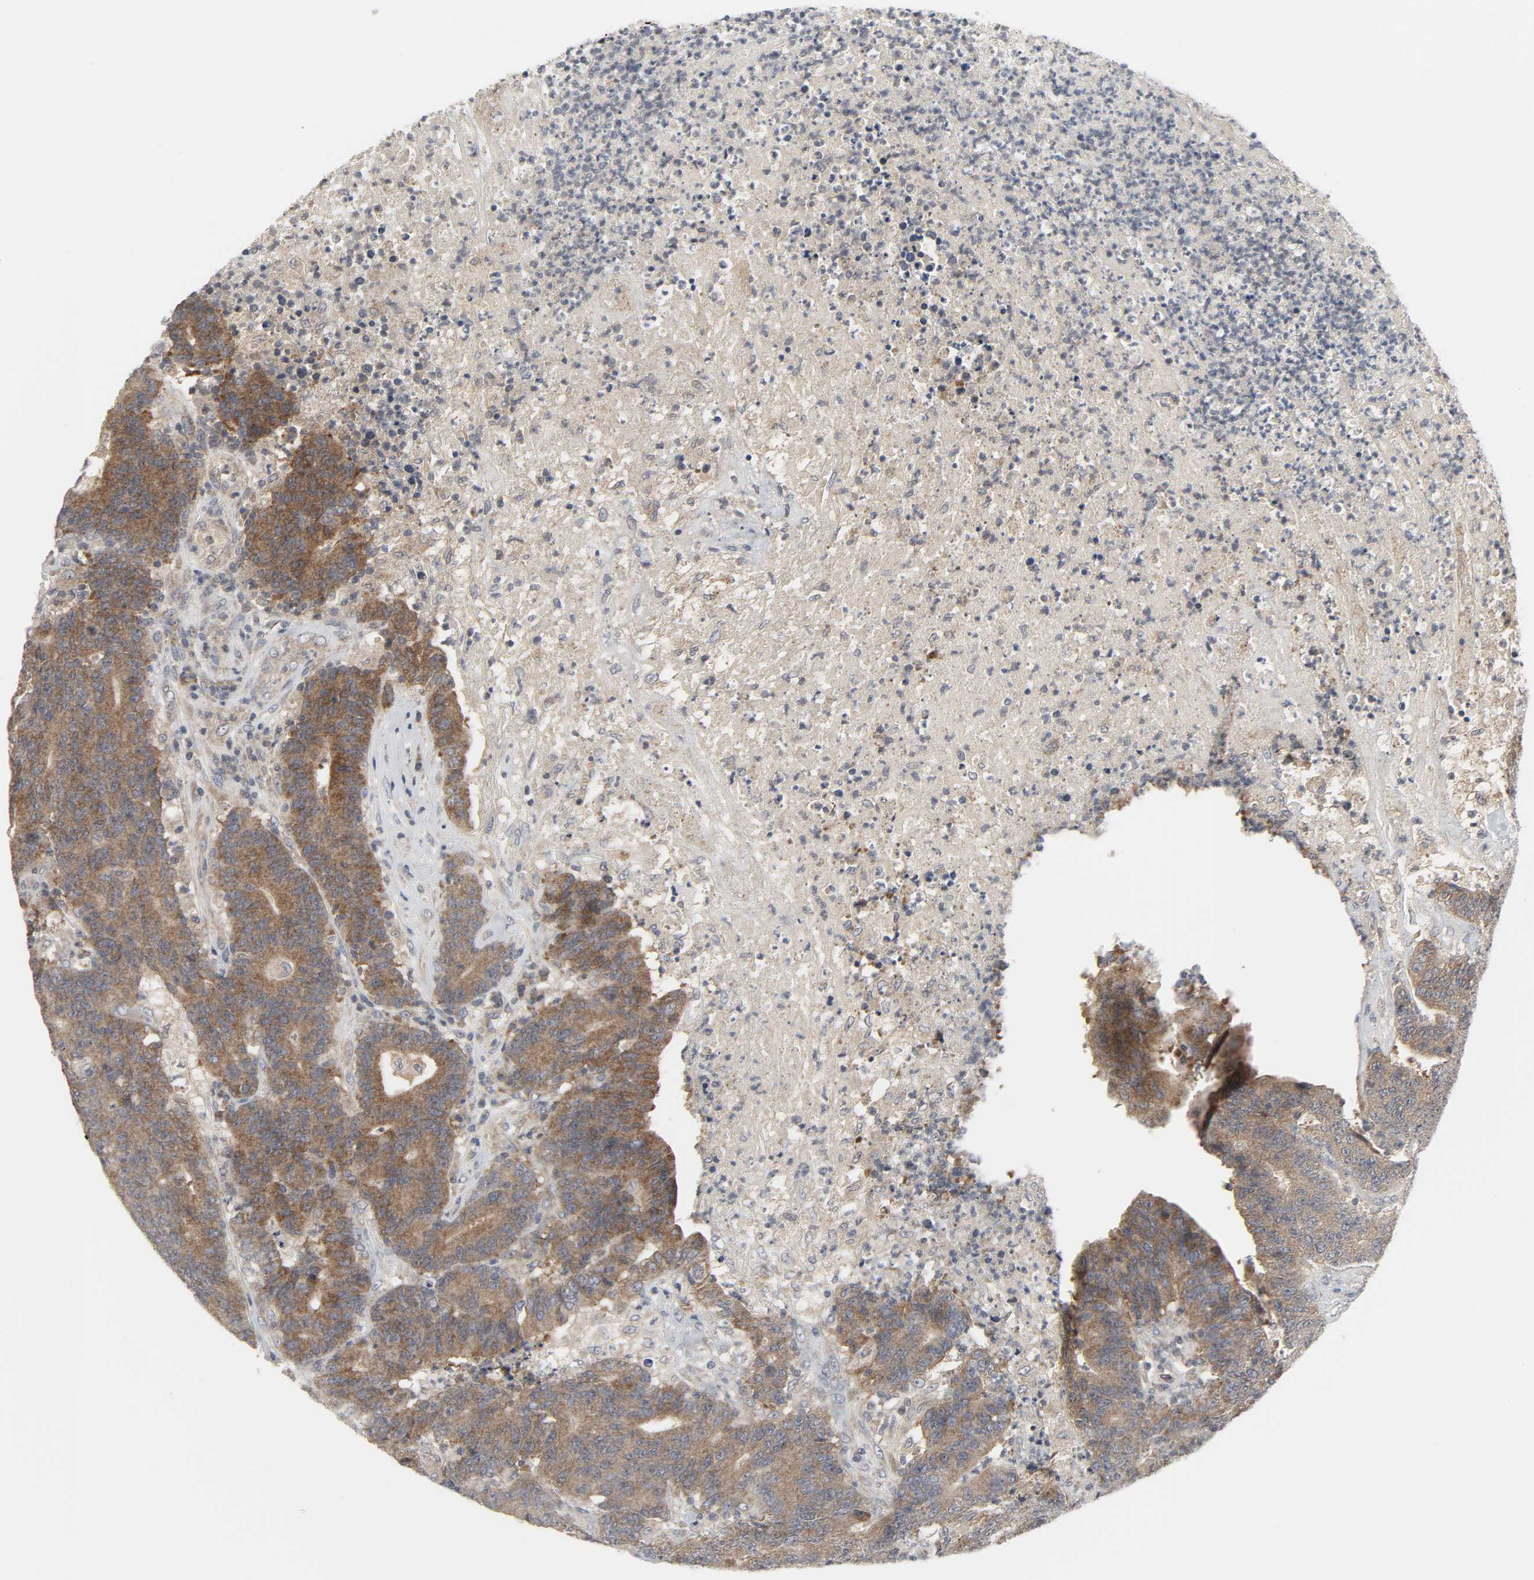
{"staining": {"intensity": "moderate", "quantity": ">75%", "location": "cytoplasmic/membranous"}, "tissue": "colorectal cancer", "cell_type": "Tumor cells", "image_type": "cancer", "snomed": [{"axis": "morphology", "description": "Normal tissue, NOS"}, {"axis": "morphology", "description": "Adenocarcinoma, NOS"}, {"axis": "topography", "description": "Colon"}], "caption": "Colorectal cancer (adenocarcinoma) tissue demonstrates moderate cytoplasmic/membranous positivity in approximately >75% of tumor cells", "gene": "CLIP1", "patient": {"sex": "female", "age": 75}}